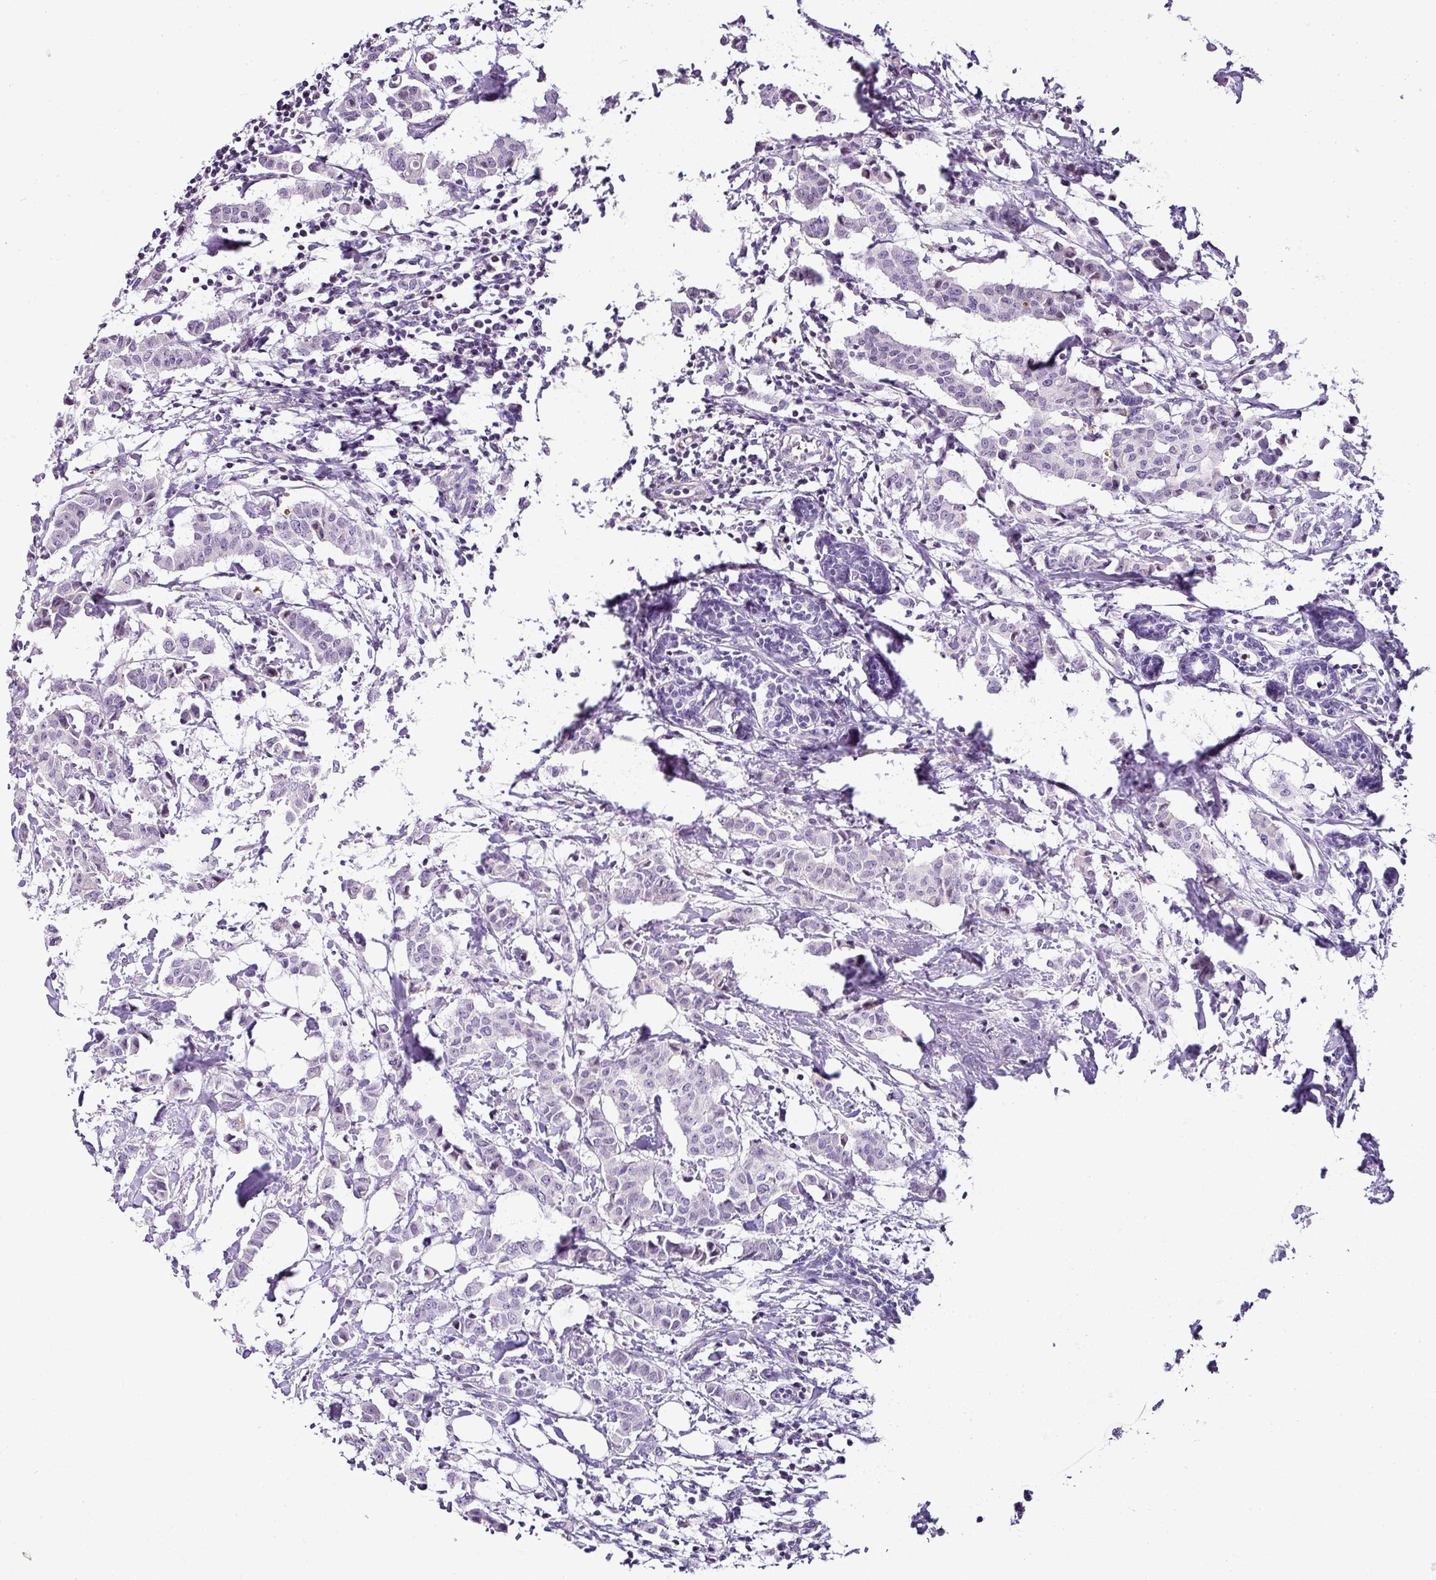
{"staining": {"intensity": "negative", "quantity": "none", "location": "none"}, "tissue": "breast cancer", "cell_type": "Tumor cells", "image_type": "cancer", "snomed": [{"axis": "morphology", "description": "Duct carcinoma"}, {"axis": "topography", "description": "Breast"}], "caption": "Immunohistochemical staining of breast cancer (invasive ductal carcinoma) shows no significant staining in tumor cells. (DAB IHC, high magnification).", "gene": "TEX30", "patient": {"sex": "female", "age": 40}}